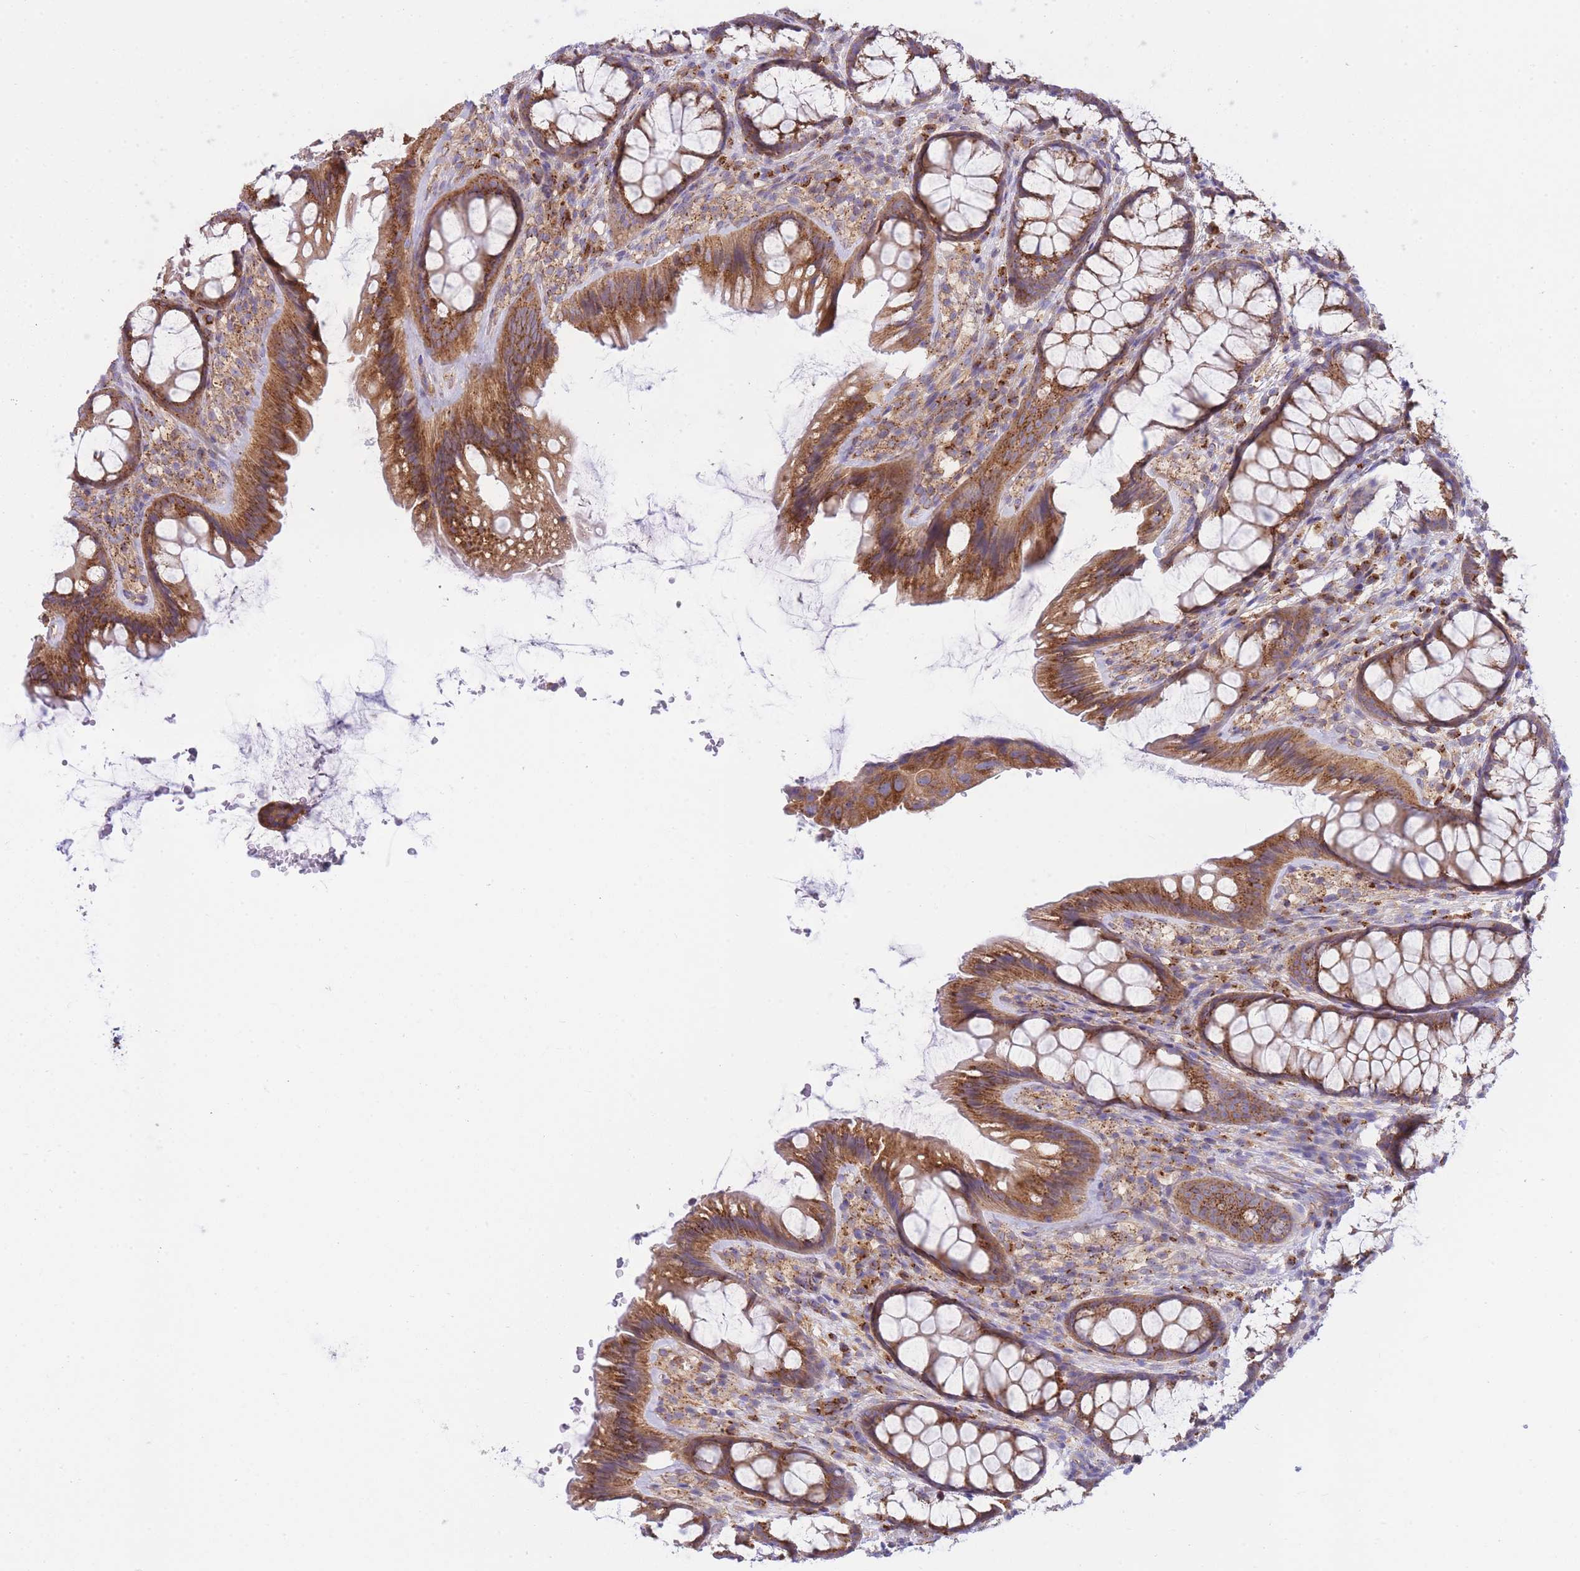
{"staining": {"intensity": "negative", "quantity": "none", "location": "none"}, "tissue": "colon", "cell_type": "Endothelial cells", "image_type": "normal", "snomed": [{"axis": "morphology", "description": "Normal tissue, NOS"}, {"axis": "topography", "description": "Colon"}], "caption": "This image is of benign colon stained with IHC to label a protein in brown with the nuclei are counter-stained blue. There is no expression in endothelial cells.", "gene": "COPG1", "patient": {"sex": "male", "age": 46}}